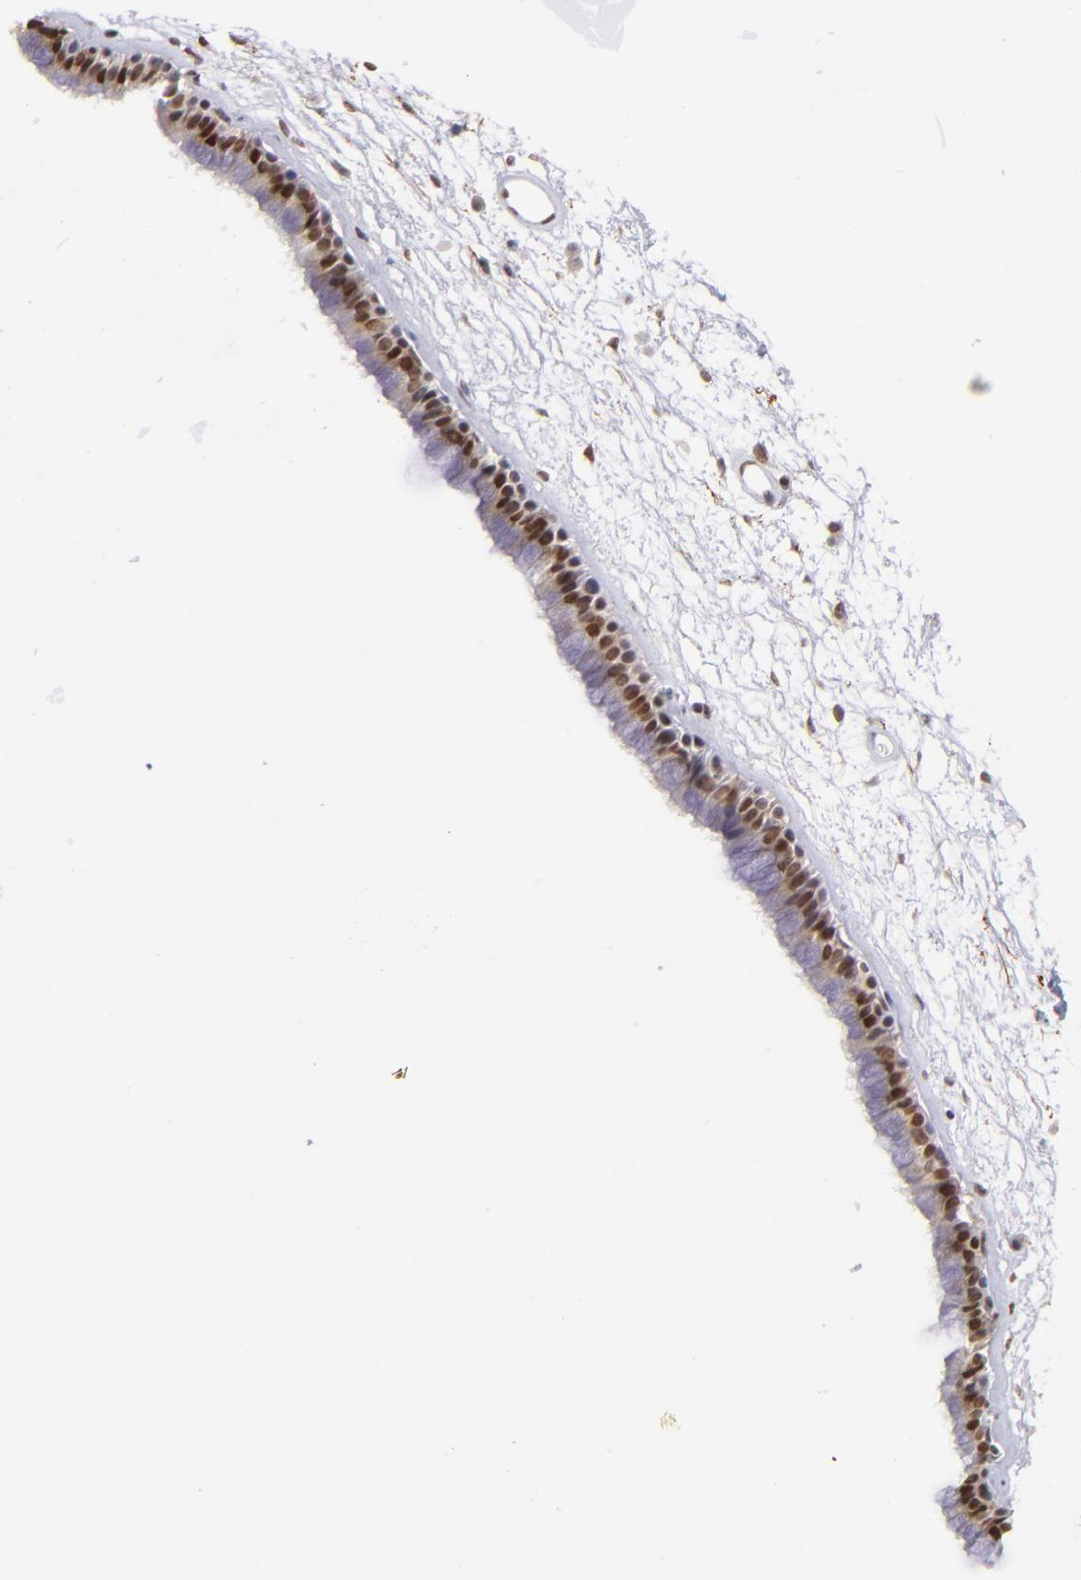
{"staining": {"intensity": "strong", "quantity": ">75%", "location": "nuclear"}, "tissue": "nasopharynx", "cell_type": "Respiratory epithelial cells", "image_type": "normal", "snomed": [{"axis": "morphology", "description": "Normal tissue, NOS"}, {"axis": "morphology", "description": "Inflammation, NOS"}, {"axis": "topography", "description": "Nasopharynx"}], "caption": "The immunohistochemical stain shows strong nuclear positivity in respiratory epithelial cells of benign nasopharynx. (DAB IHC, brown staining for protein, blue staining for nuclei).", "gene": "RXRG", "patient": {"sex": "male", "age": 48}}